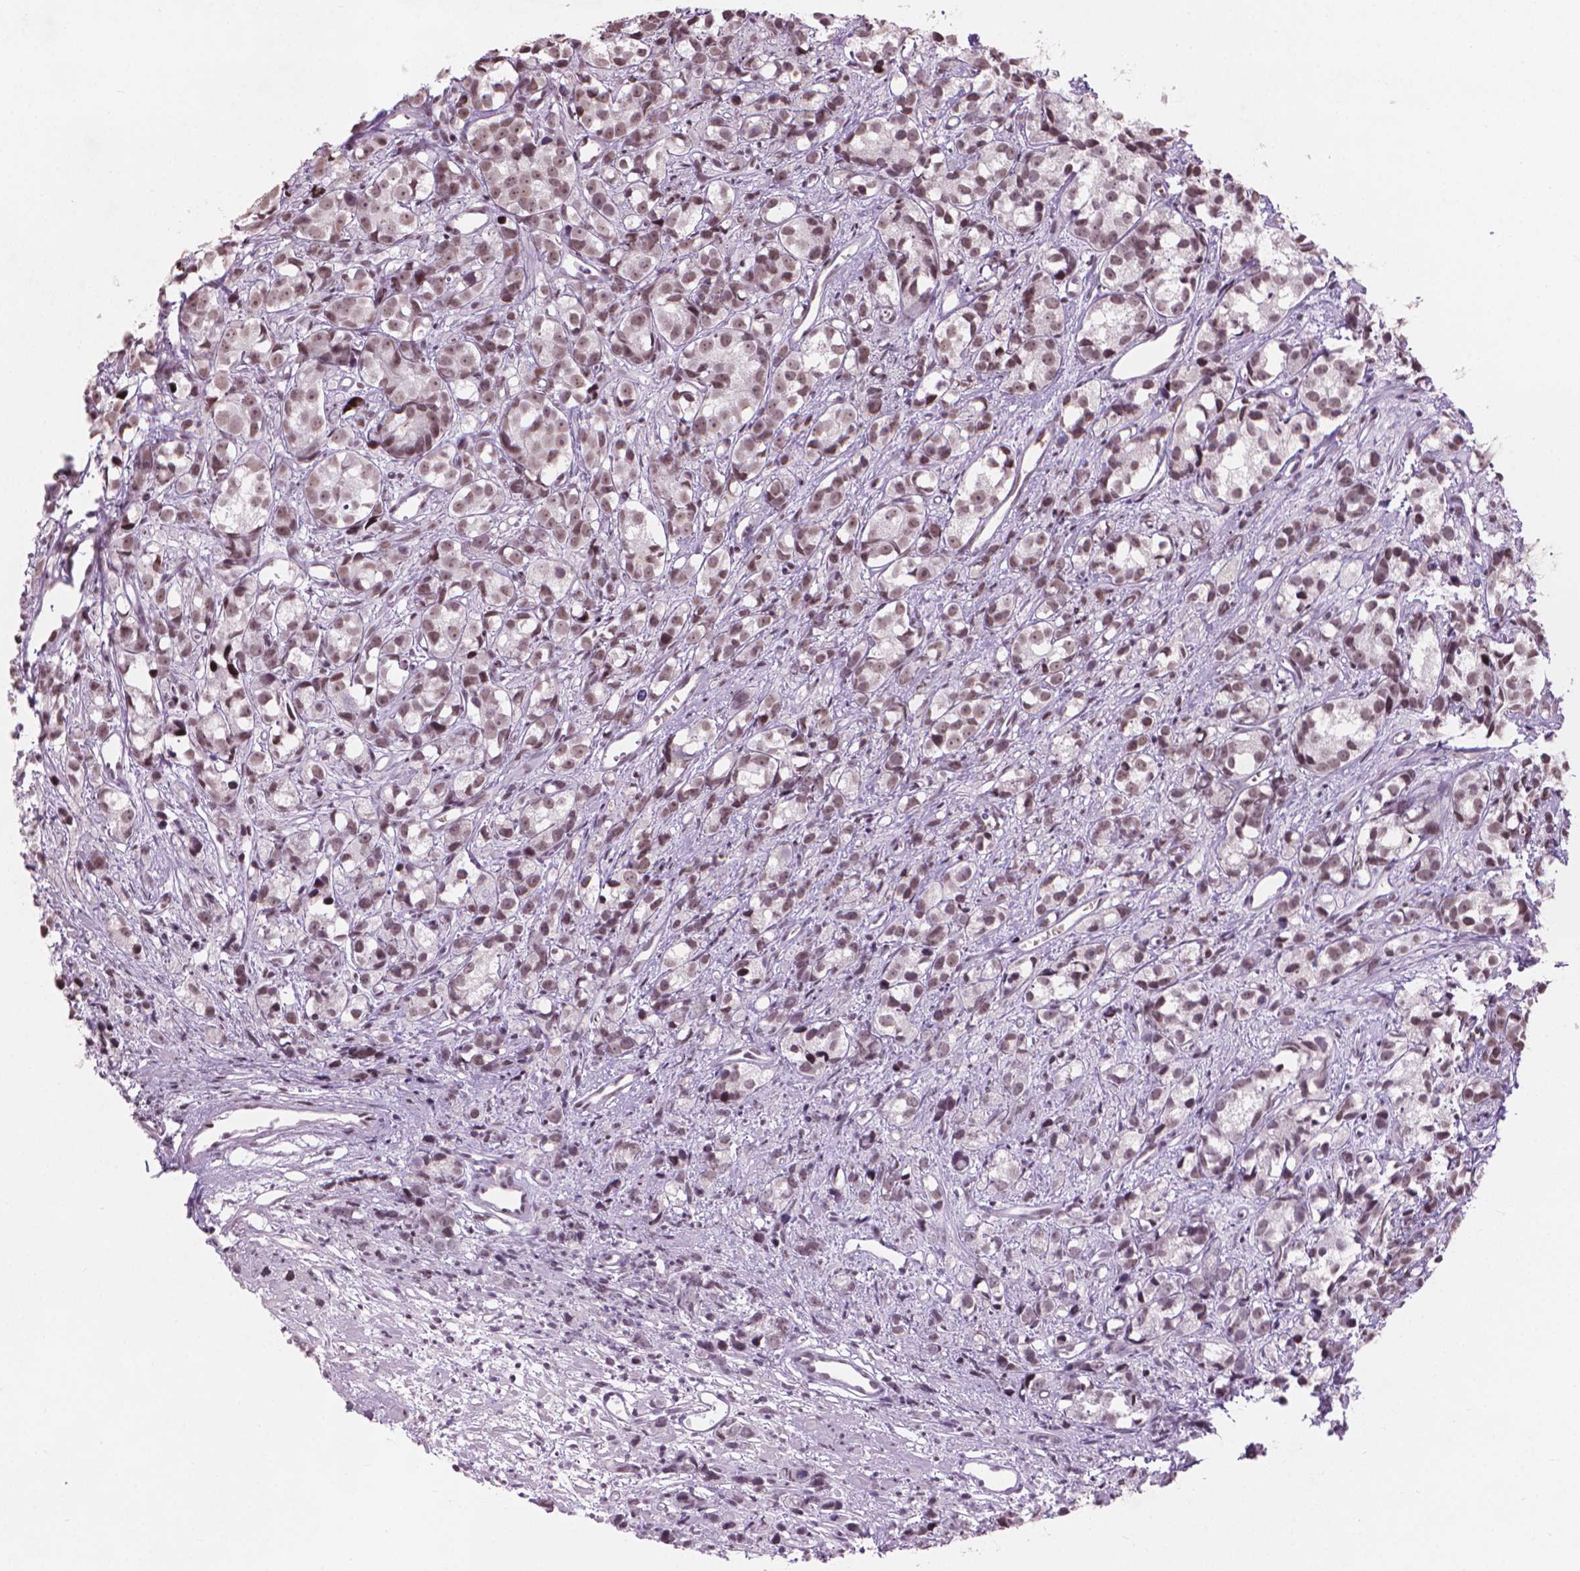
{"staining": {"intensity": "moderate", "quantity": "25%-75%", "location": "nuclear"}, "tissue": "prostate cancer", "cell_type": "Tumor cells", "image_type": "cancer", "snomed": [{"axis": "morphology", "description": "Adenocarcinoma, High grade"}, {"axis": "topography", "description": "Prostate"}], "caption": "This is a histology image of immunohistochemistry (IHC) staining of prostate cancer, which shows moderate staining in the nuclear of tumor cells.", "gene": "HES7", "patient": {"sex": "male", "age": 77}}